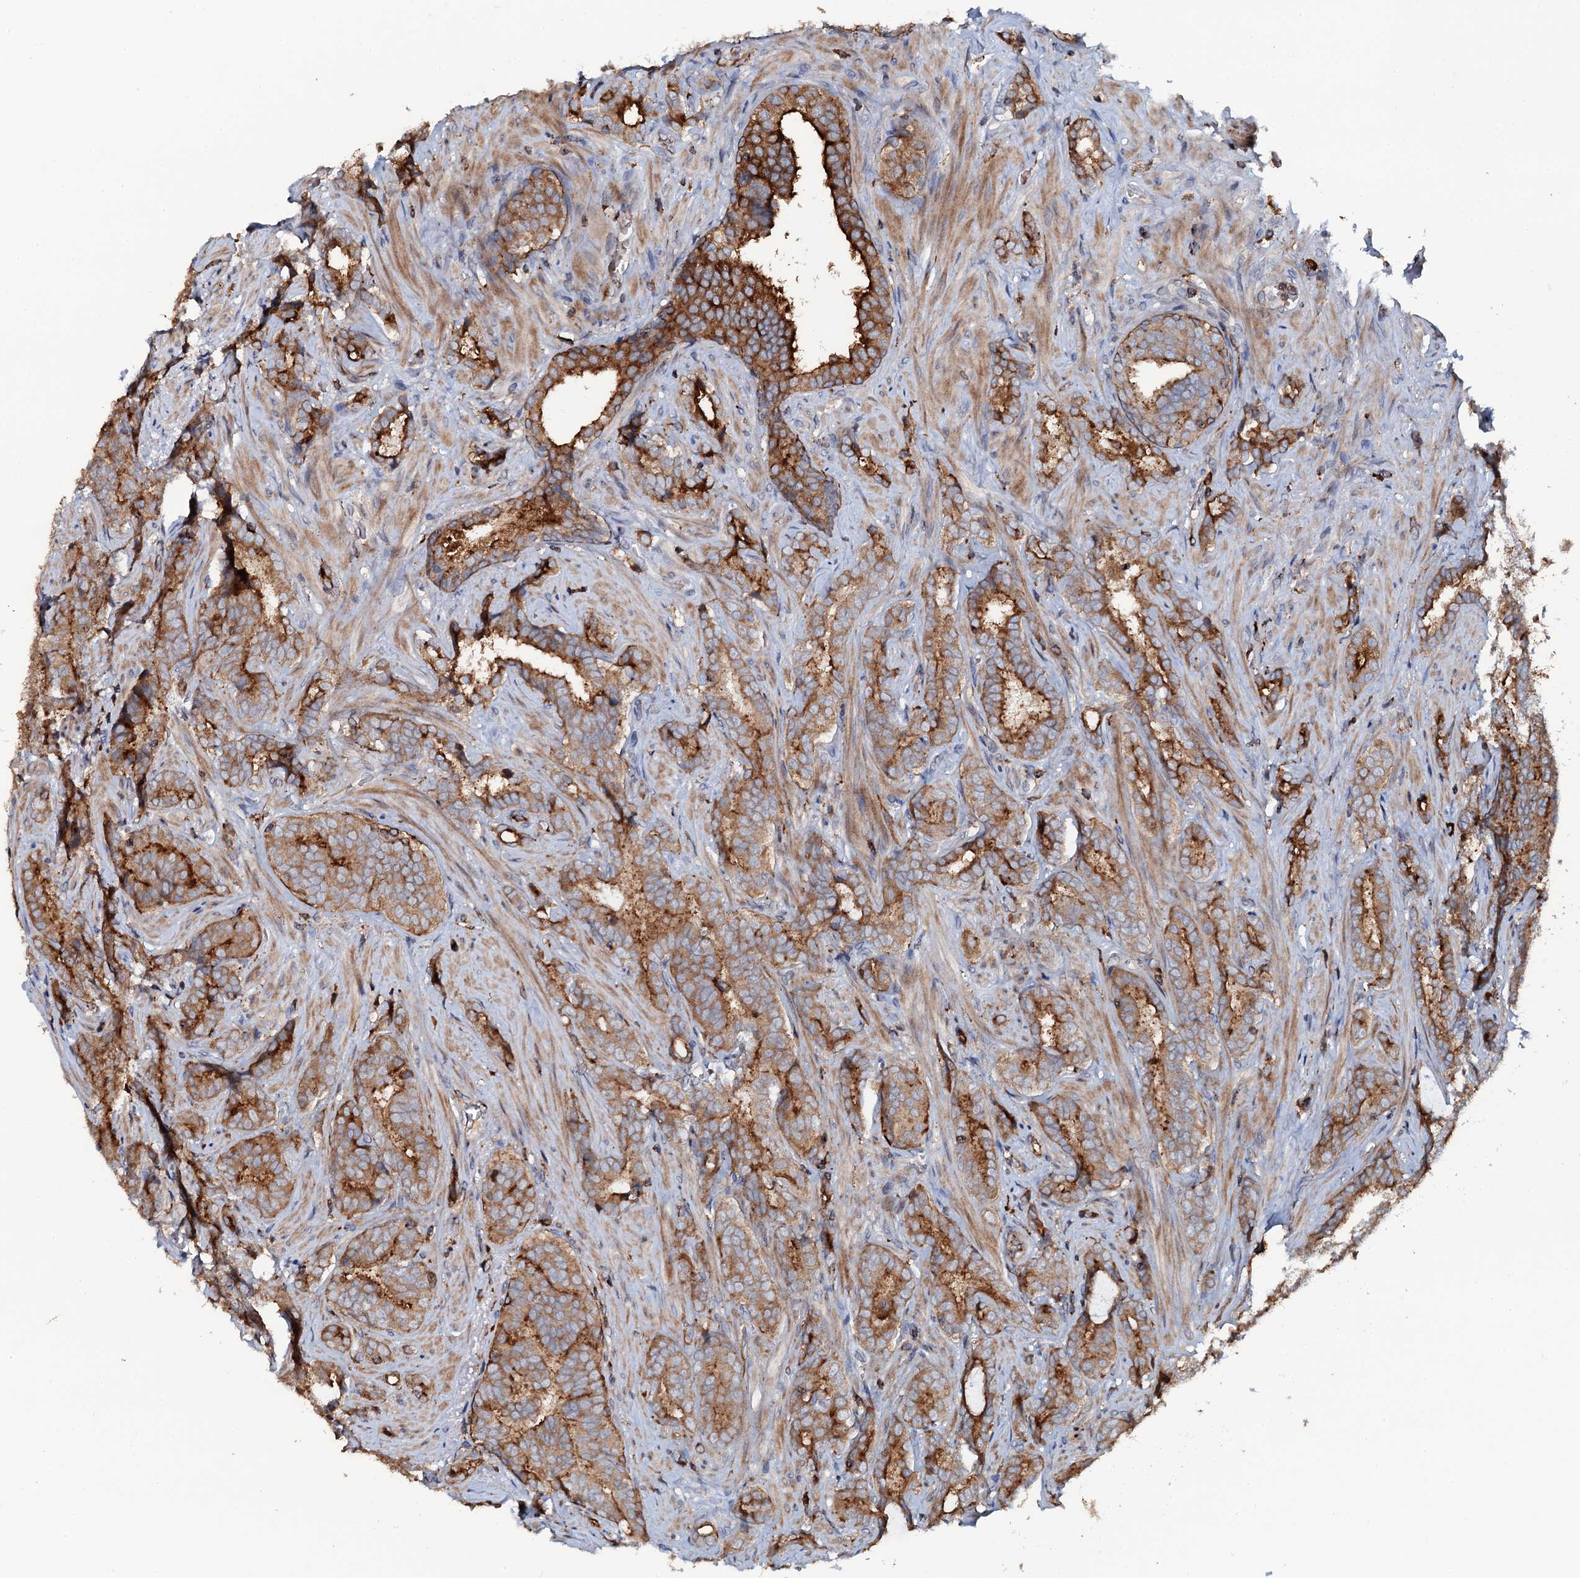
{"staining": {"intensity": "strong", "quantity": ">75%", "location": "cytoplasmic/membranous"}, "tissue": "prostate cancer", "cell_type": "Tumor cells", "image_type": "cancer", "snomed": [{"axis": "morphology", "description": "Adenocarcinoma, High grade"}, {"axis": "topography", "description": "Prostate and seminal vesicle, NOS"}], "caption": "About >75% of tumor cells in adenocarcinoma (high-grade) (prostate) show strong cytoplasmic/membranous protein positivity as visualized by brown immunohistochemical staining.", "gene": "VAMP8", "patient": {"sex": "male", "age": 67}}